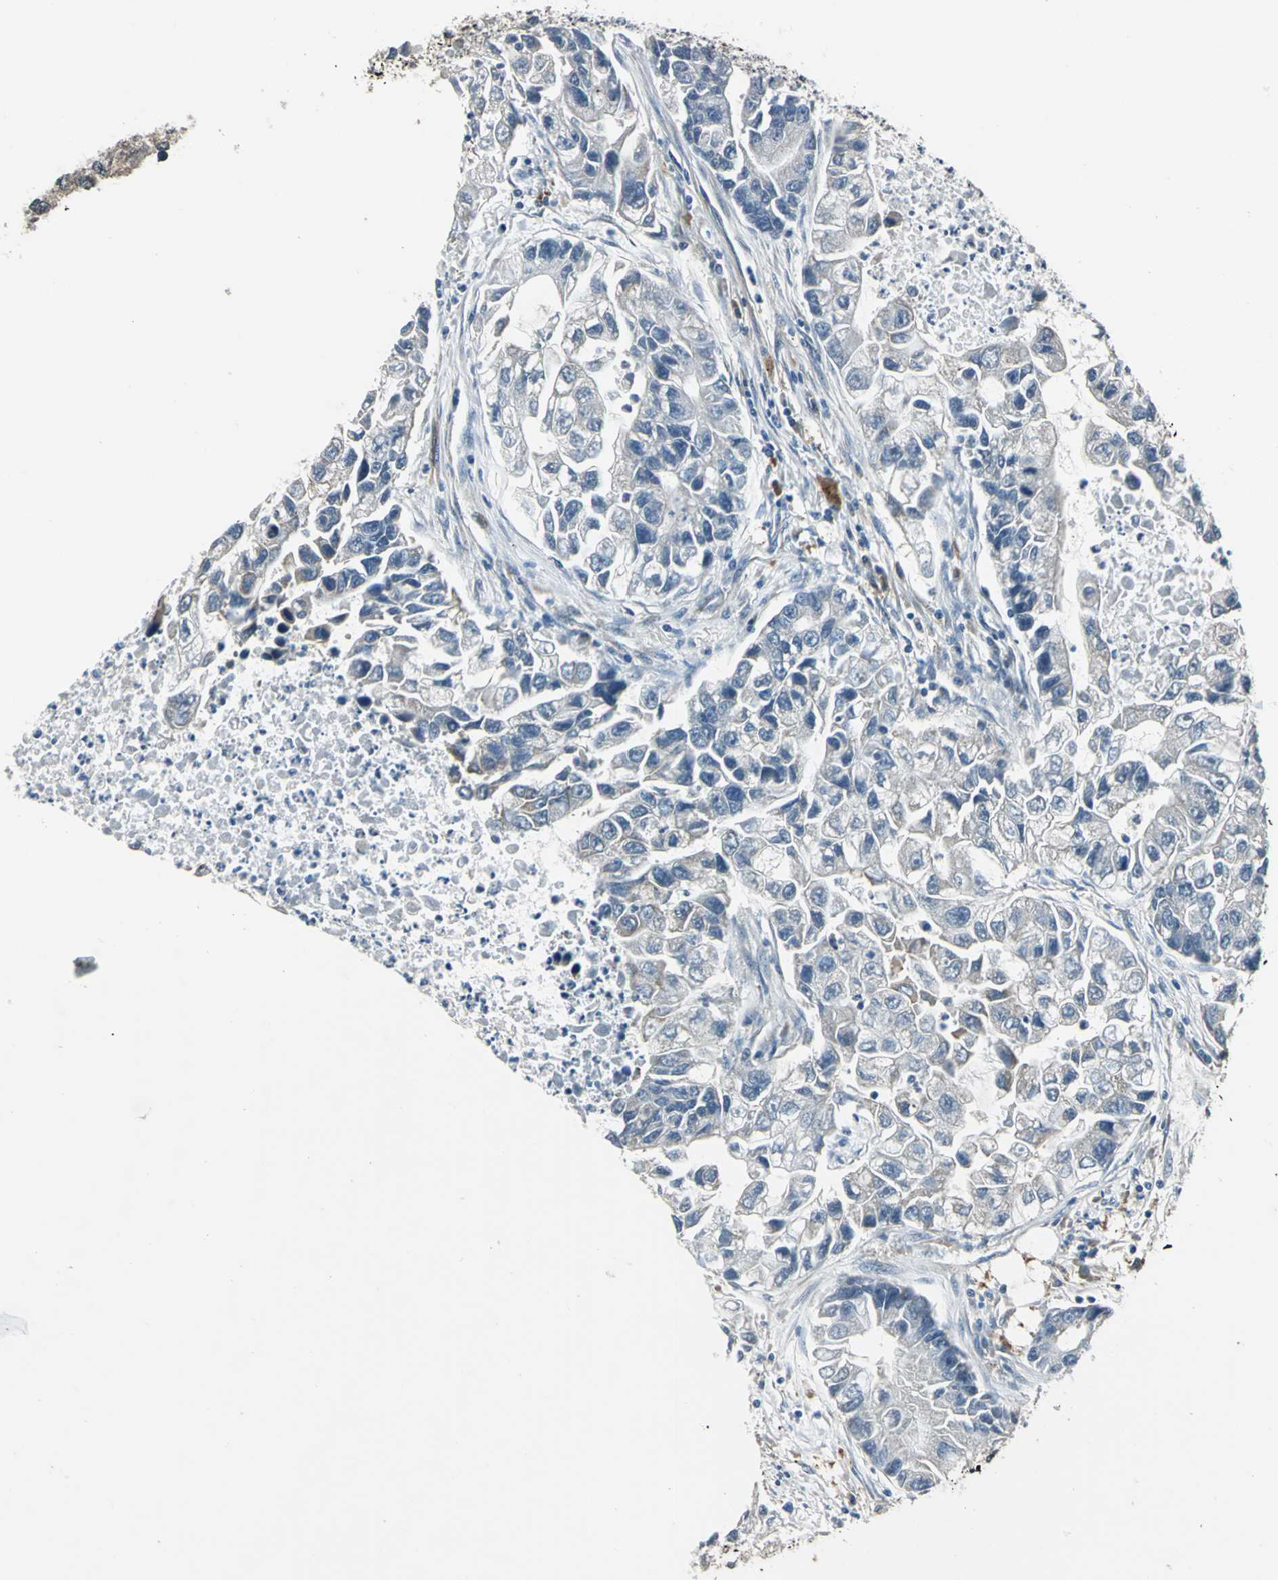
{"staining": {"intensity": "negative", "quantity": "none", "location": "none"}, "tissue": "lung cancer", "cell_type": "Tumor cells", "image_type": "cancer", "snomed": [{"axis": "morphology", "description": "Adenocarcinoma, NOS"}, {"axis": "topography", "description": "Lung"}], "caption": "IHC histopathology image of neoplastic tissue: human lung cancer stained with DAB (3,3'-diaminobenzidine) reveals no significant protein staining in tumor cells.", "gene": "EXD2", "patient": {"sex": "female", "age": 51}}